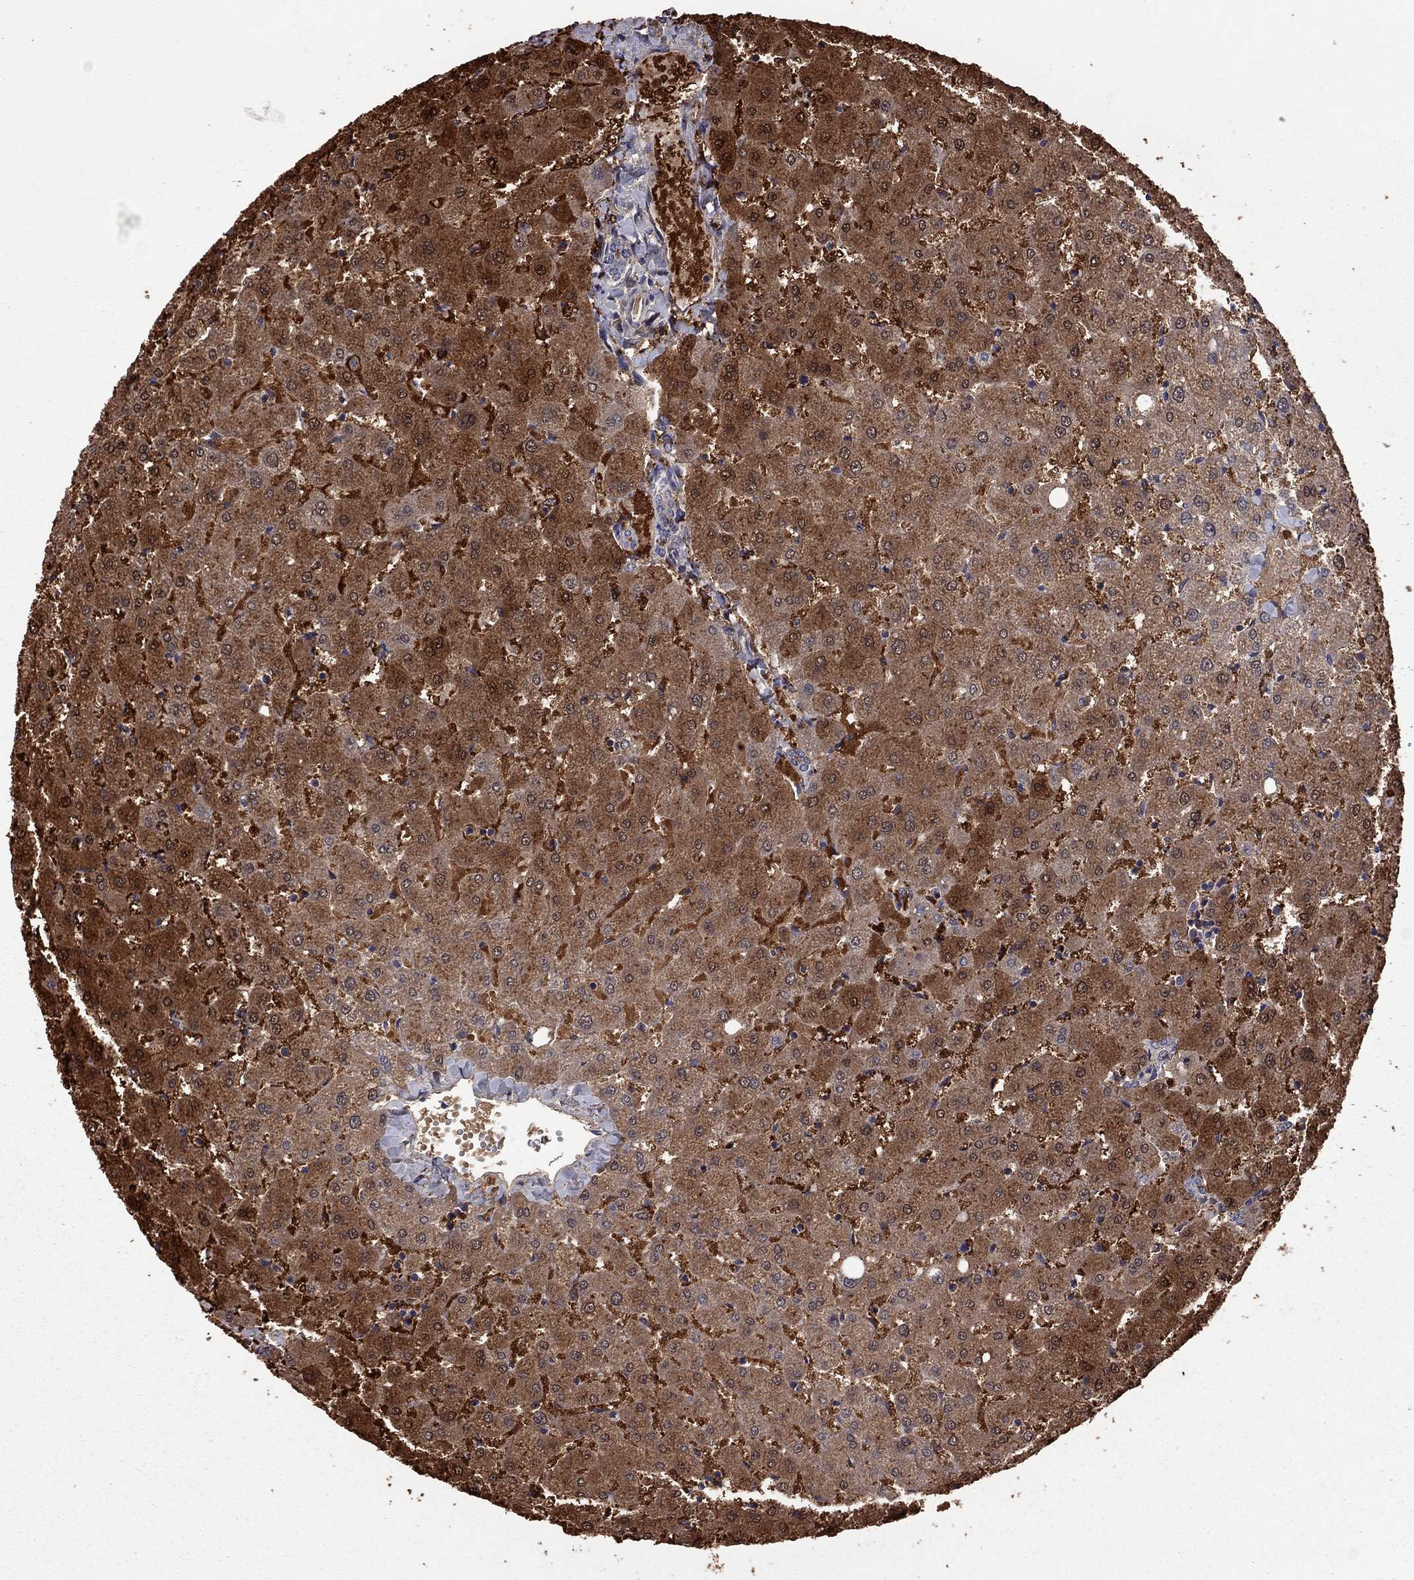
{"staining": {"intensity": "negative", "quantity": "none", "location": "none"}, "tissue": "liver", "cell_type": "Cholangiocytes", "image_type": "normal", "snomed": [{"axis": "morphology", "description": "Normal tissue, NOS"}, {"axis": "topography", "description": "Liver"}], "caption": "High power microscopy micrograph of an IHC histopathology image of unremarkable liver, revealing no significant positivity in cholangiocytes.", "gene": "TSNARE1", "patient": {"sex": "female", "age": 50}}